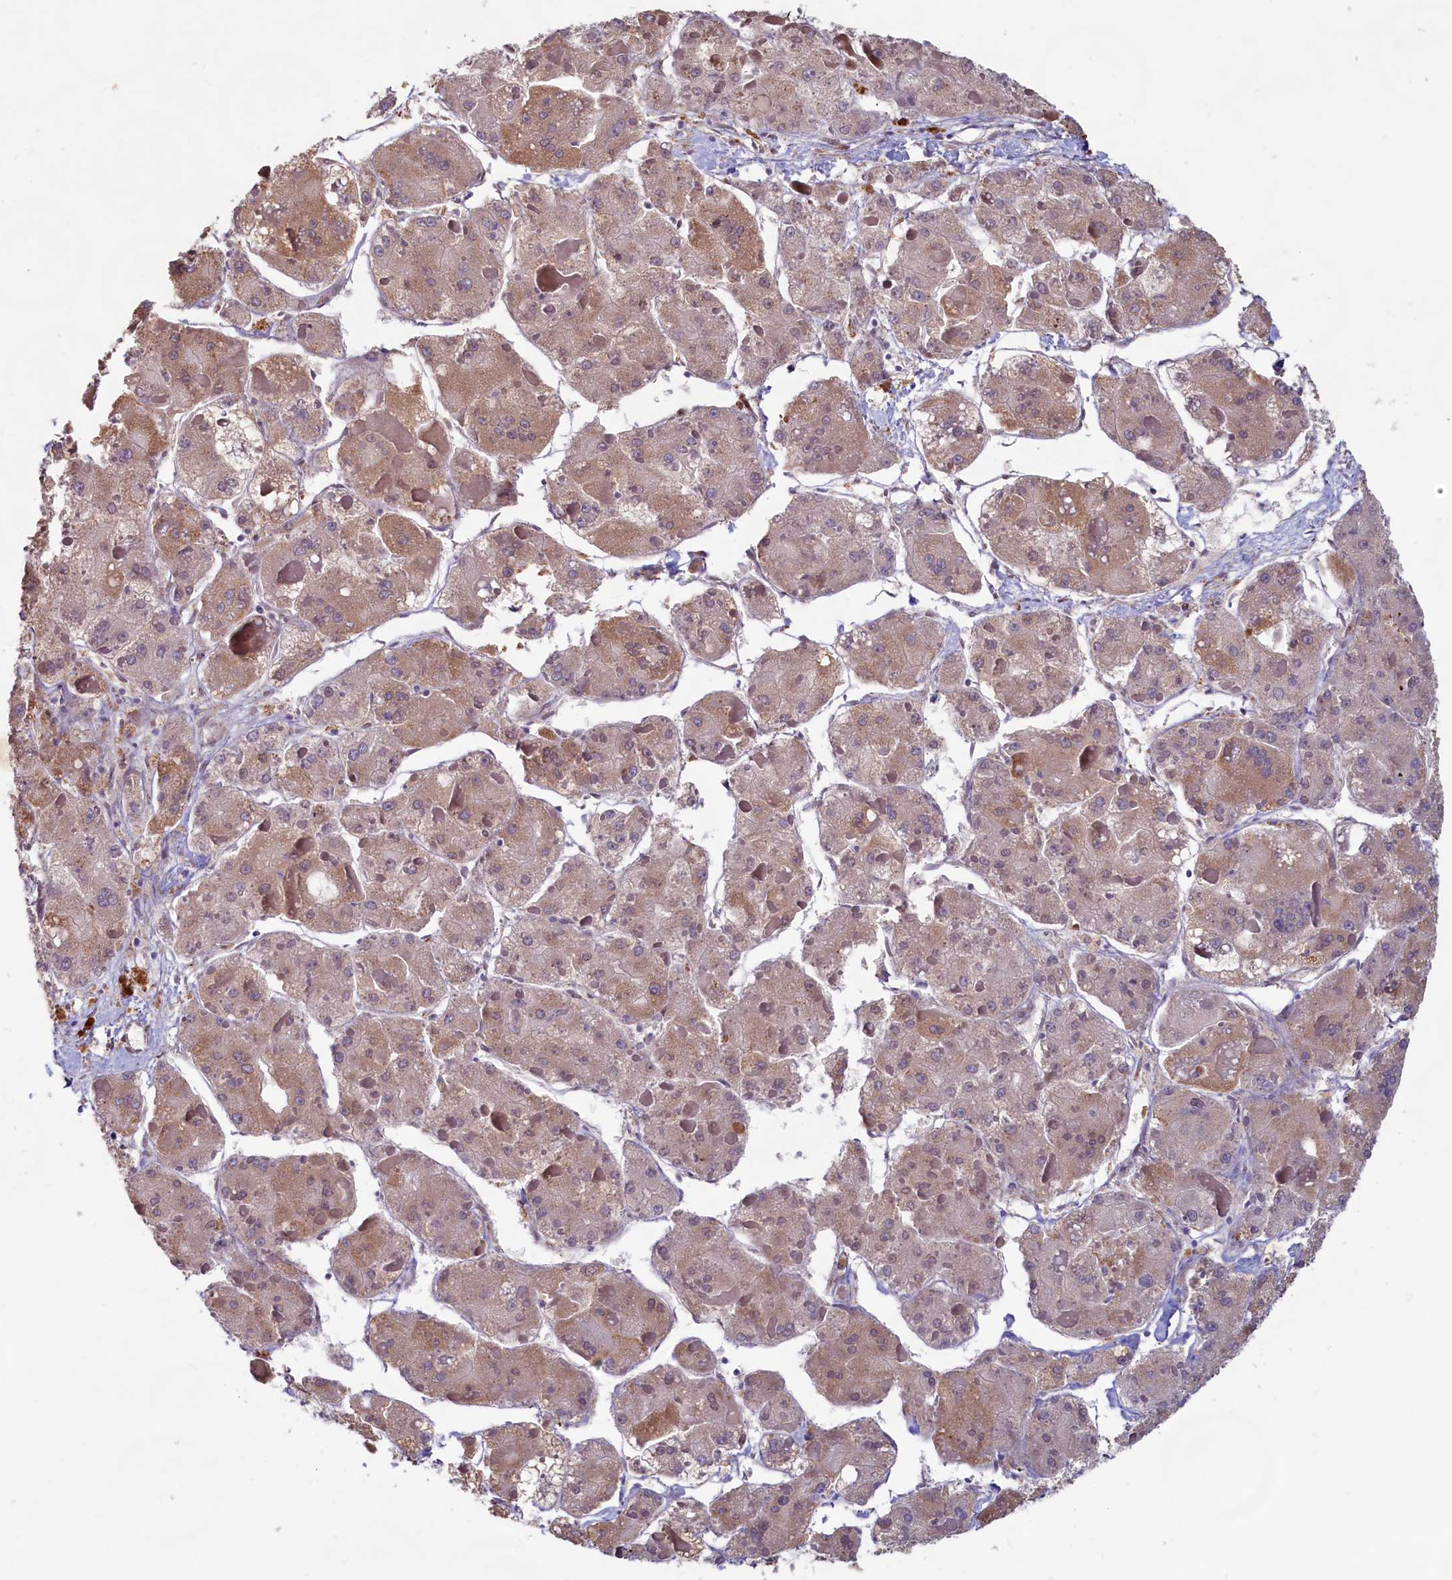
{"staining": {"intensity": "weak", "quantity": ">75%", "location": "cytoplasmic/membranous"}, "tissue": "liver cancer", "cell_type": "Tumor cells", "image_type": "cancer", "snomed": [{"axis": "morphology", "description": "Carcinoma, Hepatocellular, NOS"}, {"axis": "topography", "description": "Liver"}], "caption": "Hepatocellular carcinoma (liver) tissue demonstrates weak cytoplasmic/membranous staining in approximately >75% of tumor cells (Brightfield microscopy of DAB IHC at high magnification).", "gene": "TBC1D19", "patient": {"sex": "female", "age": 73}}